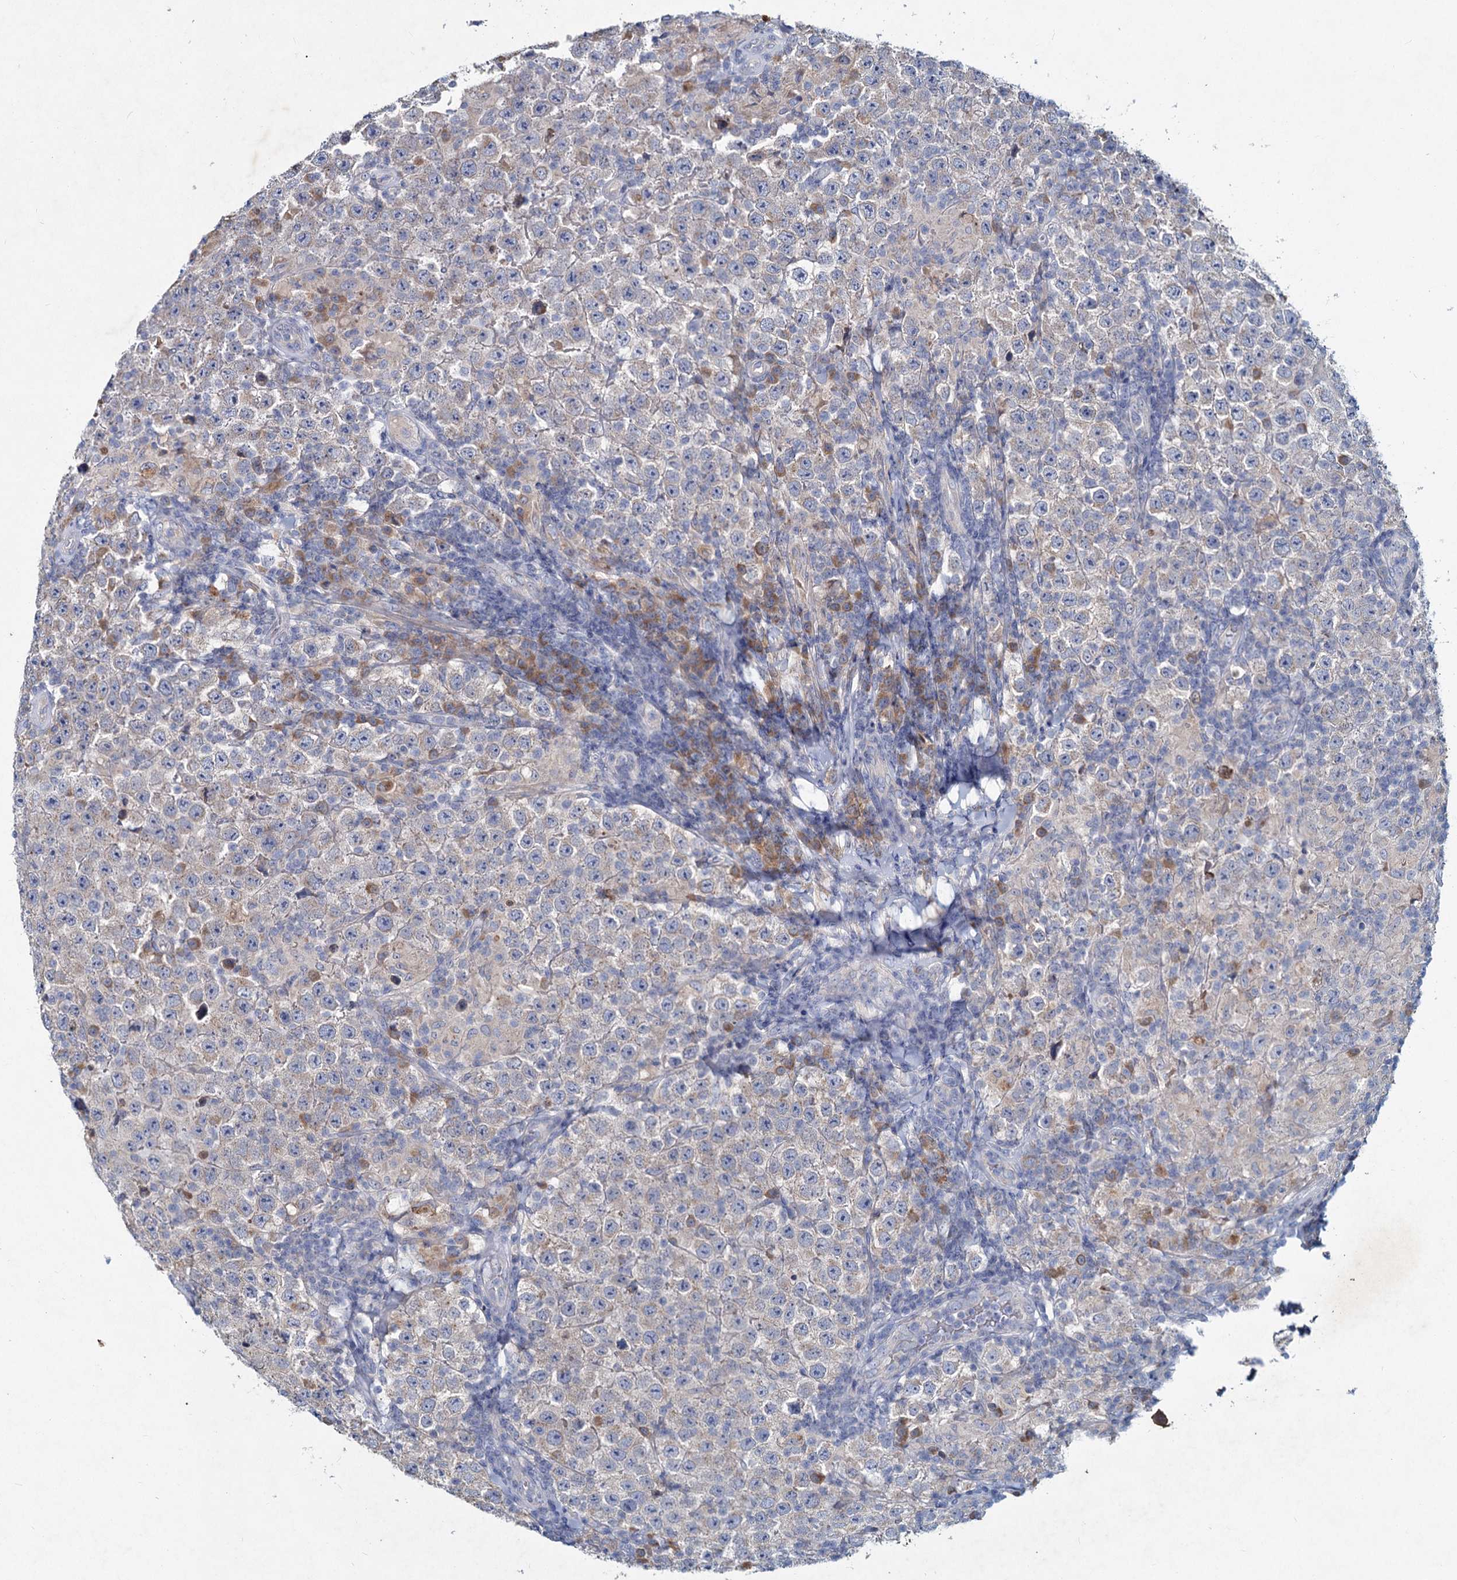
{"staining": {"intensity": "negative", "quantity": "none", "location": "none"}, "tissue": "testis cancer", "cell_type": "Tumor cells", "image_type": "cancer", "snomed": [{"axis": "morphology", "description": "Normal tissue, NOS"}, {"axis": "morphology", "description": "Urothelial carcinoma, High grade"}, {"axis": "morphology", "description": "Seminoma, NOS"}, {"axis": "morphology", "description": "Carcinoma, Embryonal, NOS"}, {"axis": "topography", "description": "Urinary bladder"}, {"axis": "topography", "description": "Testis"}], "caption": "This is an IHC image of testis high-grade urothelial carcinoma. There is no positivity in tumor cells.", "gene": "TMX2", "patient": {"sex": "male", "age": 41}}